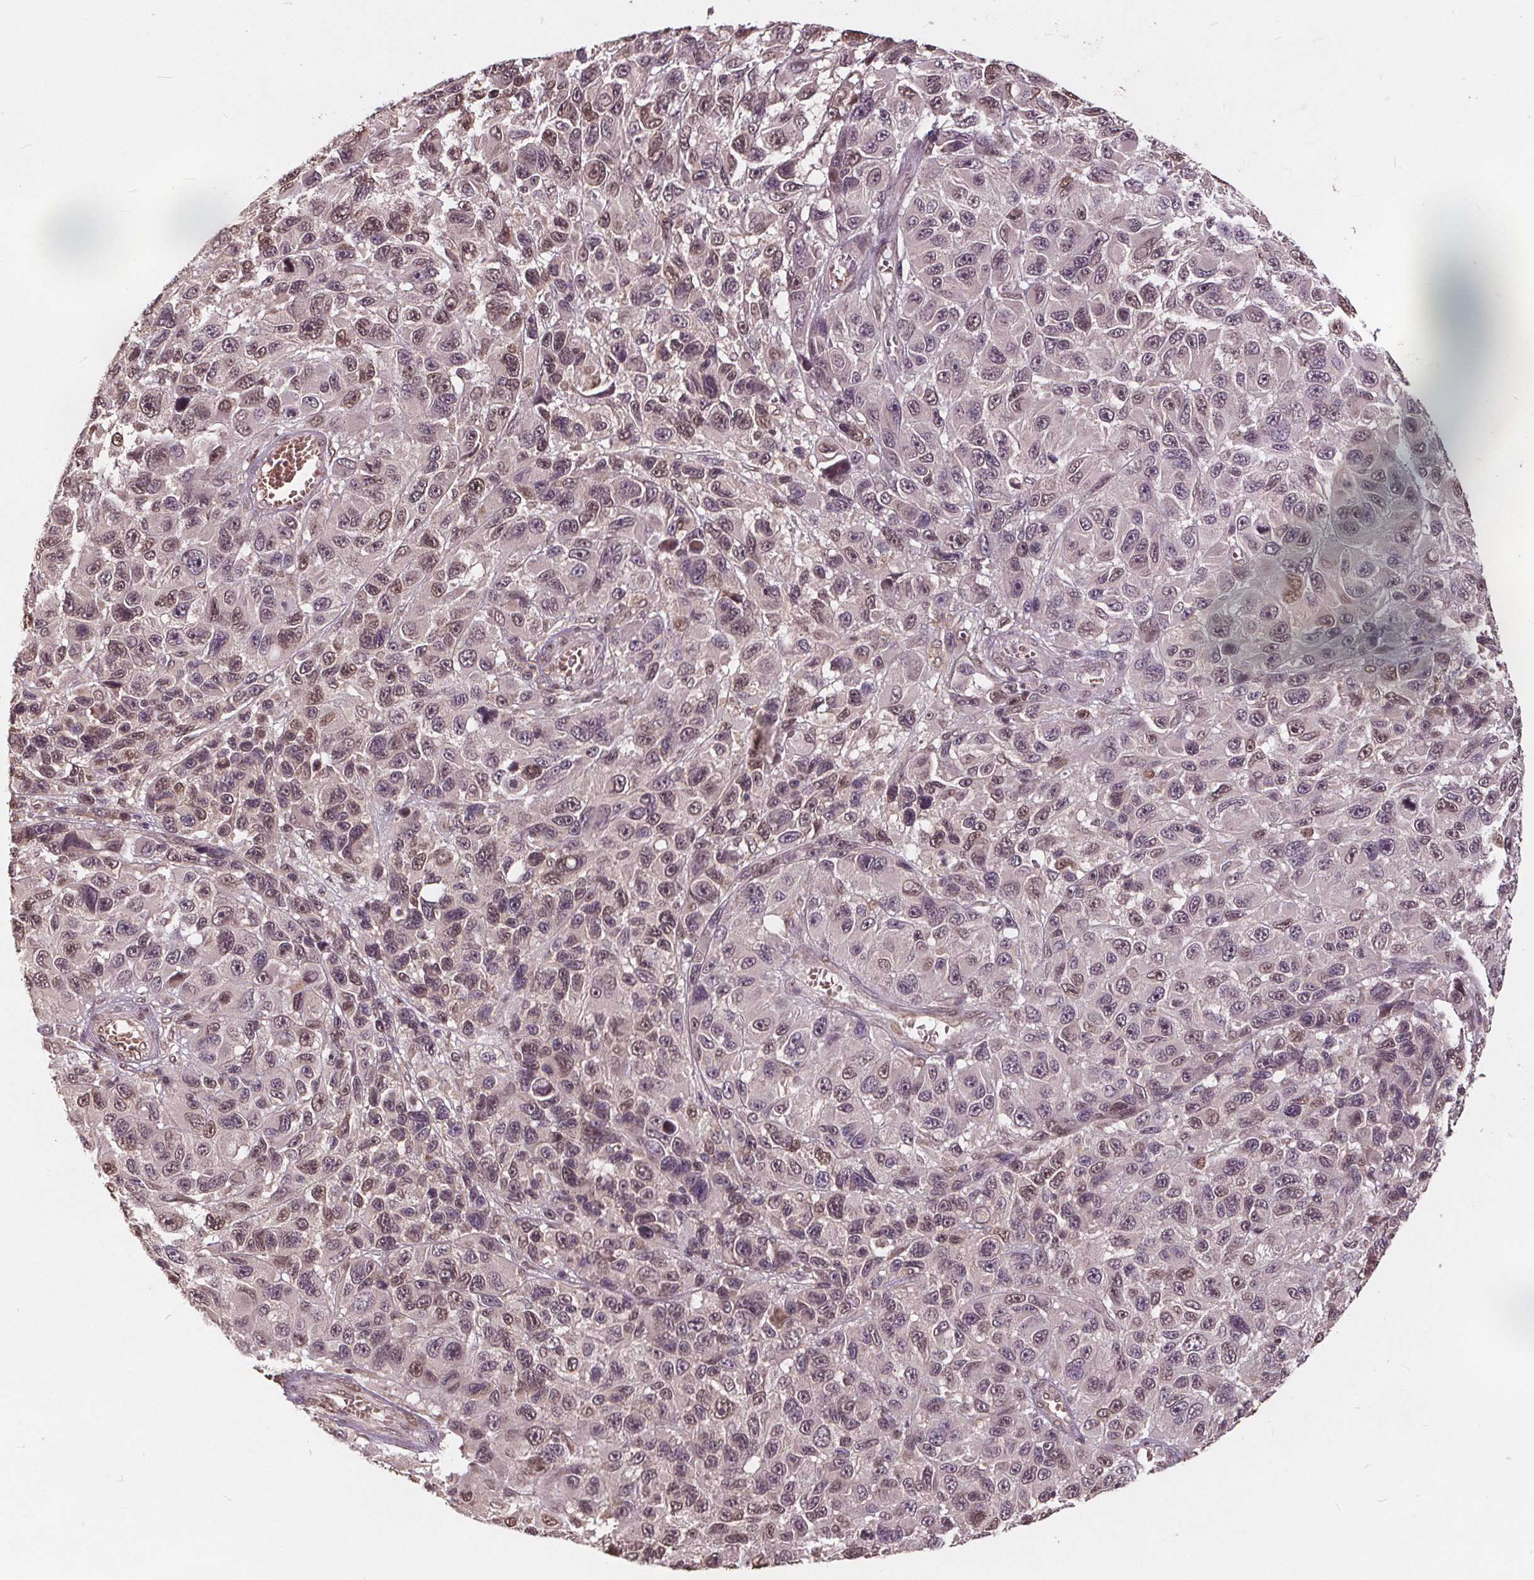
{"staining": {"intensity": "weak", "quantity": "25%-75%", "location": "nuclear"}, "tissue": "melanoma", "cell_type": "Tumor cells", "image_type": "cancer", "snomed": [{"axis": "morphology", "description": "Malignant melanoma, NOS"}, {"axis": "topography", "description": "Skin"}], "caption": "Human melanoma stained with a protein marker shows weak staining in tumor cells.", "gene": "HIF1AN", "patient": {"sex": "male", "age": 53}}